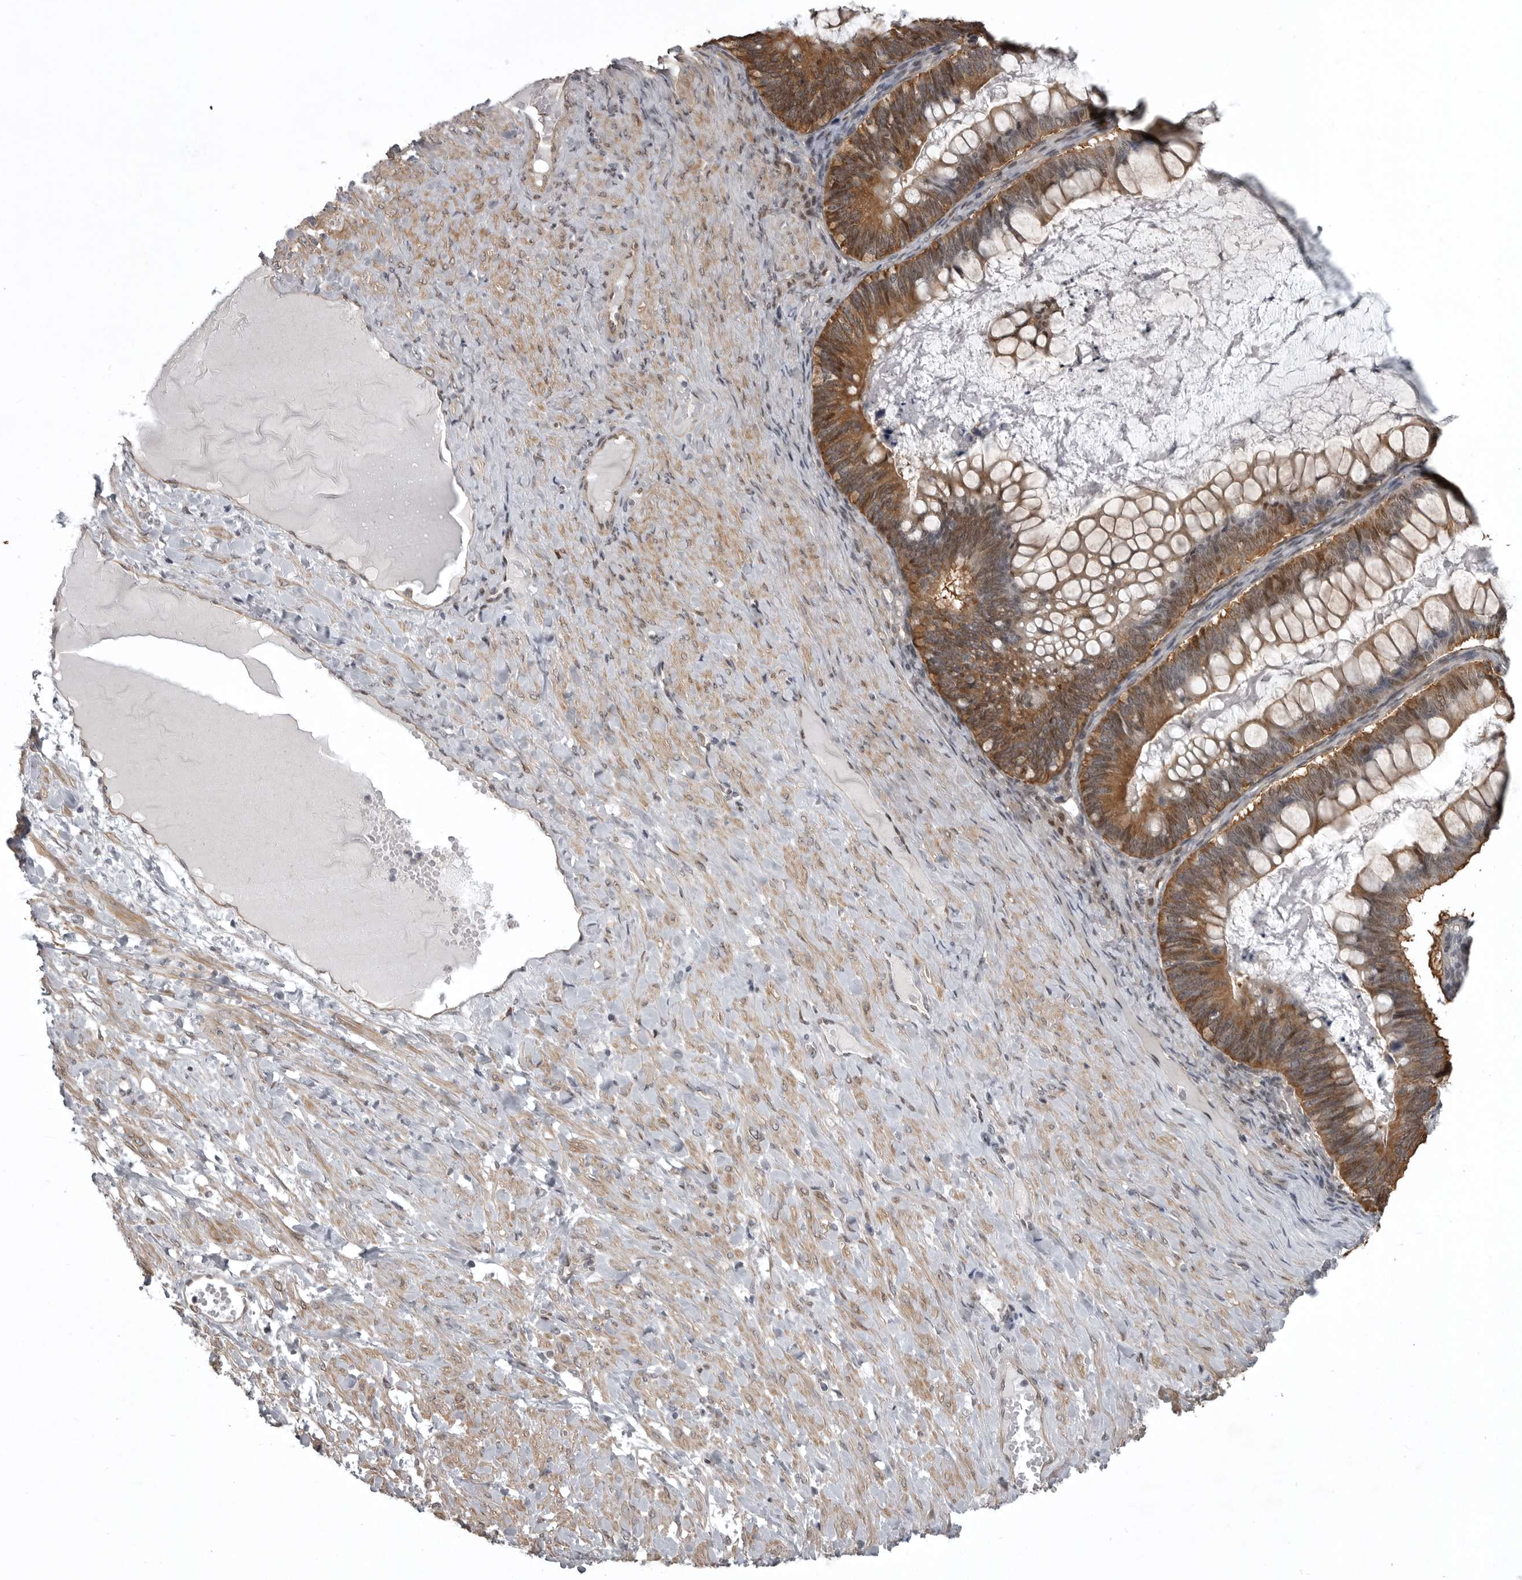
{"staining": {"intensity": "moderate", "quantity": ">75%", "location": "cytoplasmic/membranous"}, "tissue": "ovarian cancer", "cell_type": "Tumor cells", "image_type": "cancer", "snomed": [{"axis": "morphology", "description": "Cystadenocarcinoma, mucinous, NOS"}, {"axis": "topography", "description": "Ovary"}], "caption": "Immunohistochemical staining of ovarian mucinous cystadenocarcinoma shows moderate cytoplasmic/membranous protein staining in about >75% of tumor cells.", "gene": "SNX16", "patient": {"sex": "female", "age": 61}}